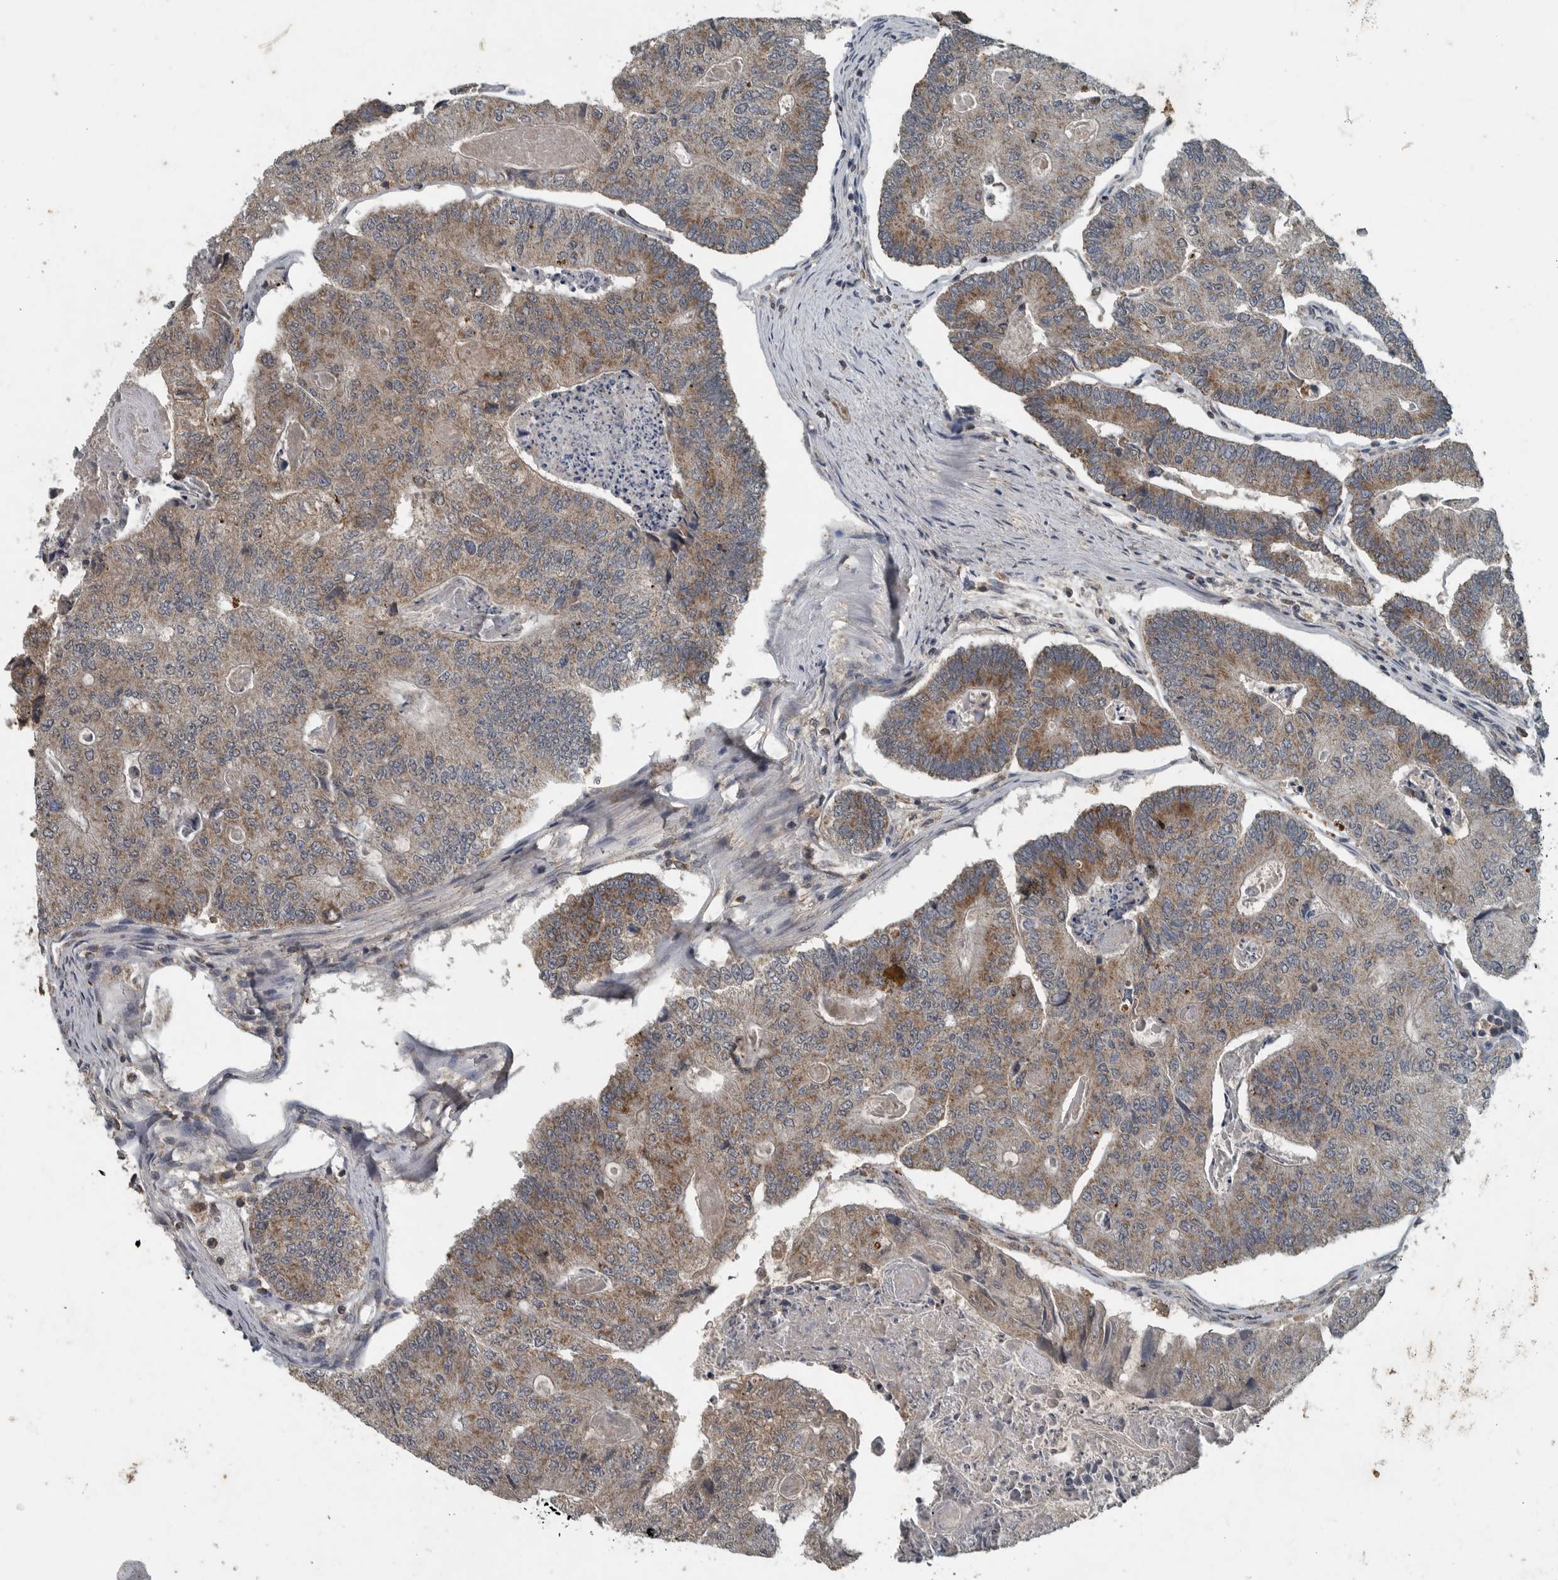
{"staining": {"intensity": "moderate", "quantity": ">75%", "location": "cytoplasmic/membranous"}, "tissue": "colorectal cancer", "cell_type": "Tumor cells", "image_type": "cancer", "snomed": [{"axis": "morphology", "description": "Adenocarcinoma, NOS"}, {"axis": "topography", "description": "Colon"}], "caption": "Immunohistochemistry (DAB (3,3'-diaminobenzidine)) staining of colorectal cancer displays moderate cytoplasmic/membranous protein staining in about >75% of tumor cells.", "gene": "IL6ST", "patient": {"sex": "female", "age": 67}}